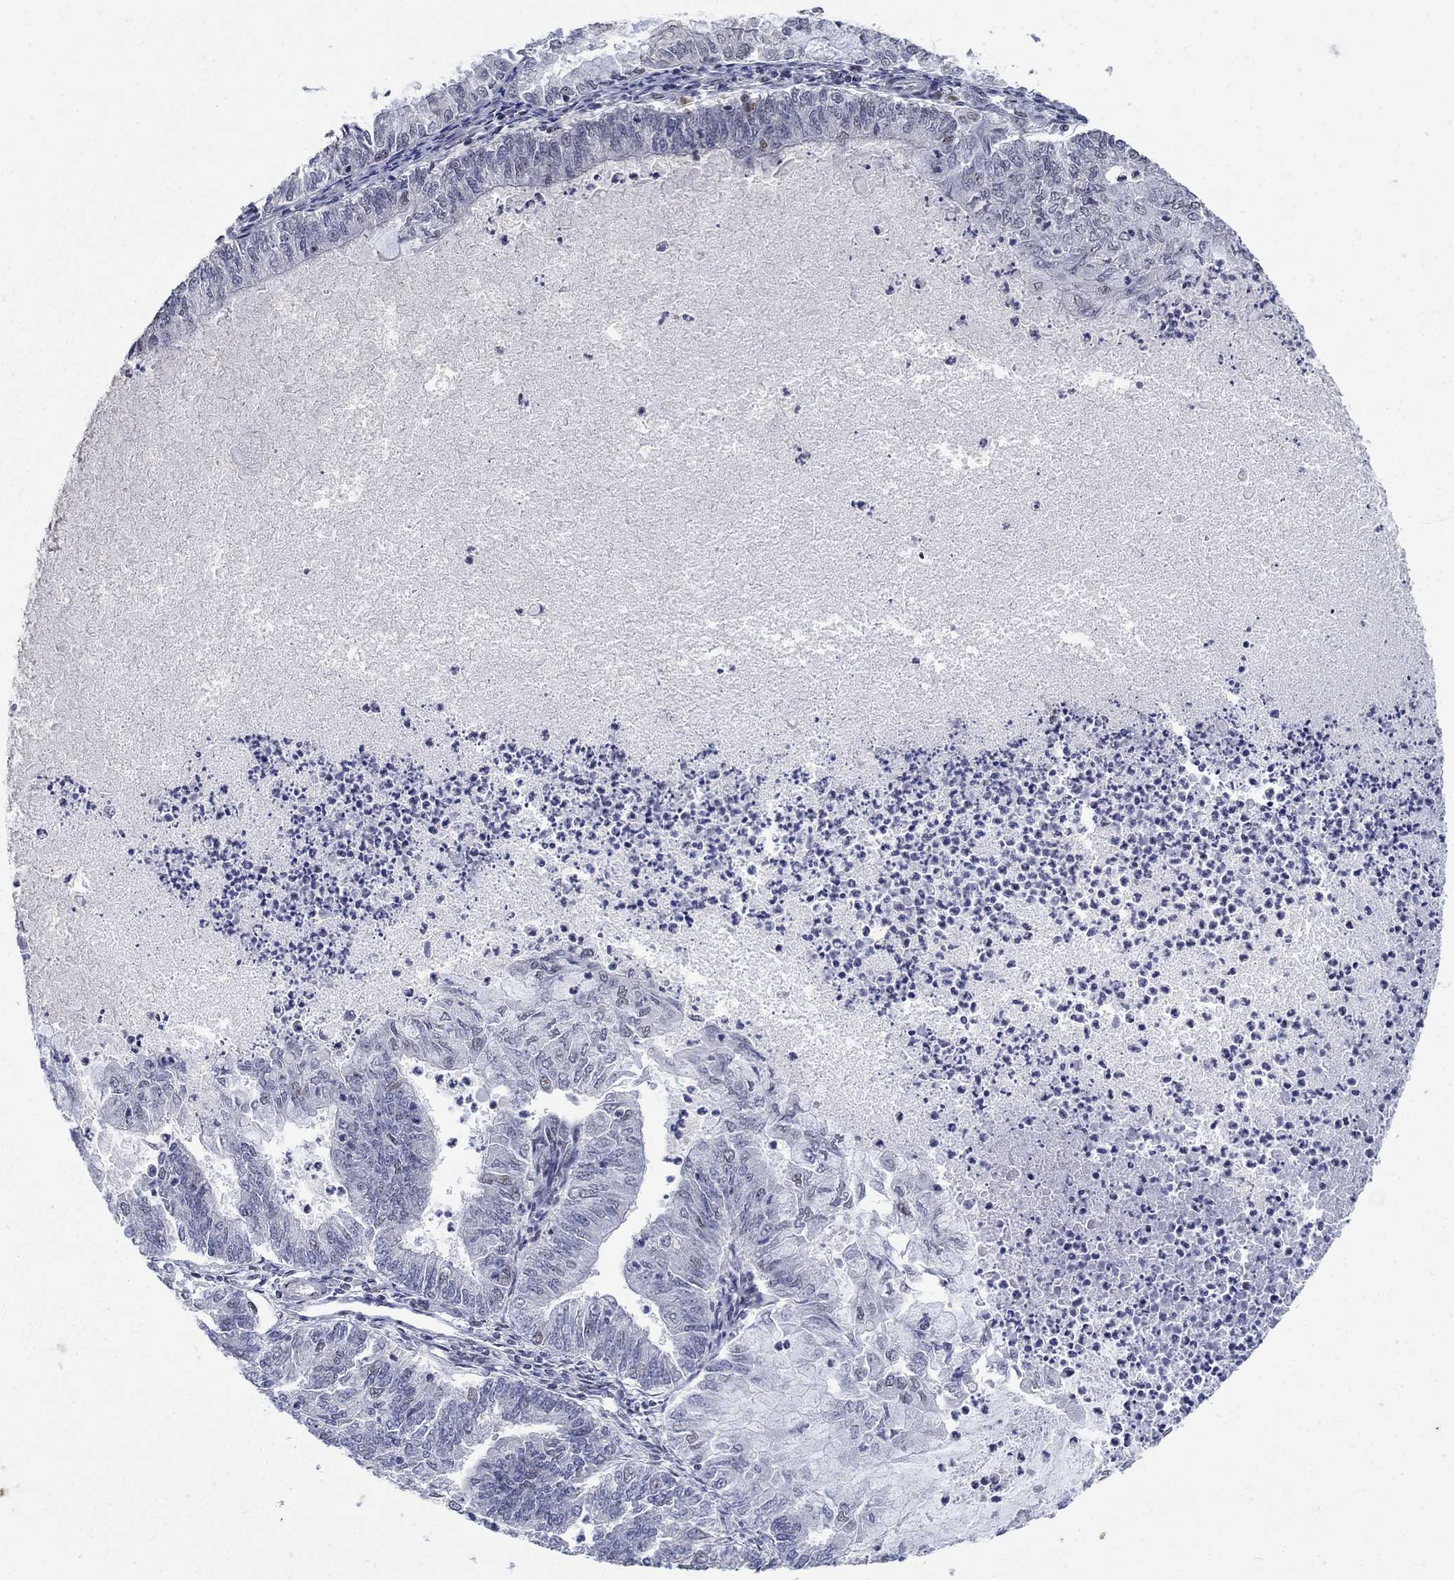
{"staining": {"intensity": "negative", "quantity": "none", "location": "none"}, "tissue": "endometrial cancer", "cell_type": "Tumor cells", "image_type": "cancer", "snomed": [{"axis": "morphology", "description": "Adenocarcinoma, NOS"}, {"axis": "topography", "description": "Endometrium"}], "caption": "Tumor cells show no significant expression in endometrial cancer.", "gene": "PNISR", "patient": {"sex": "female", "age": 59}}